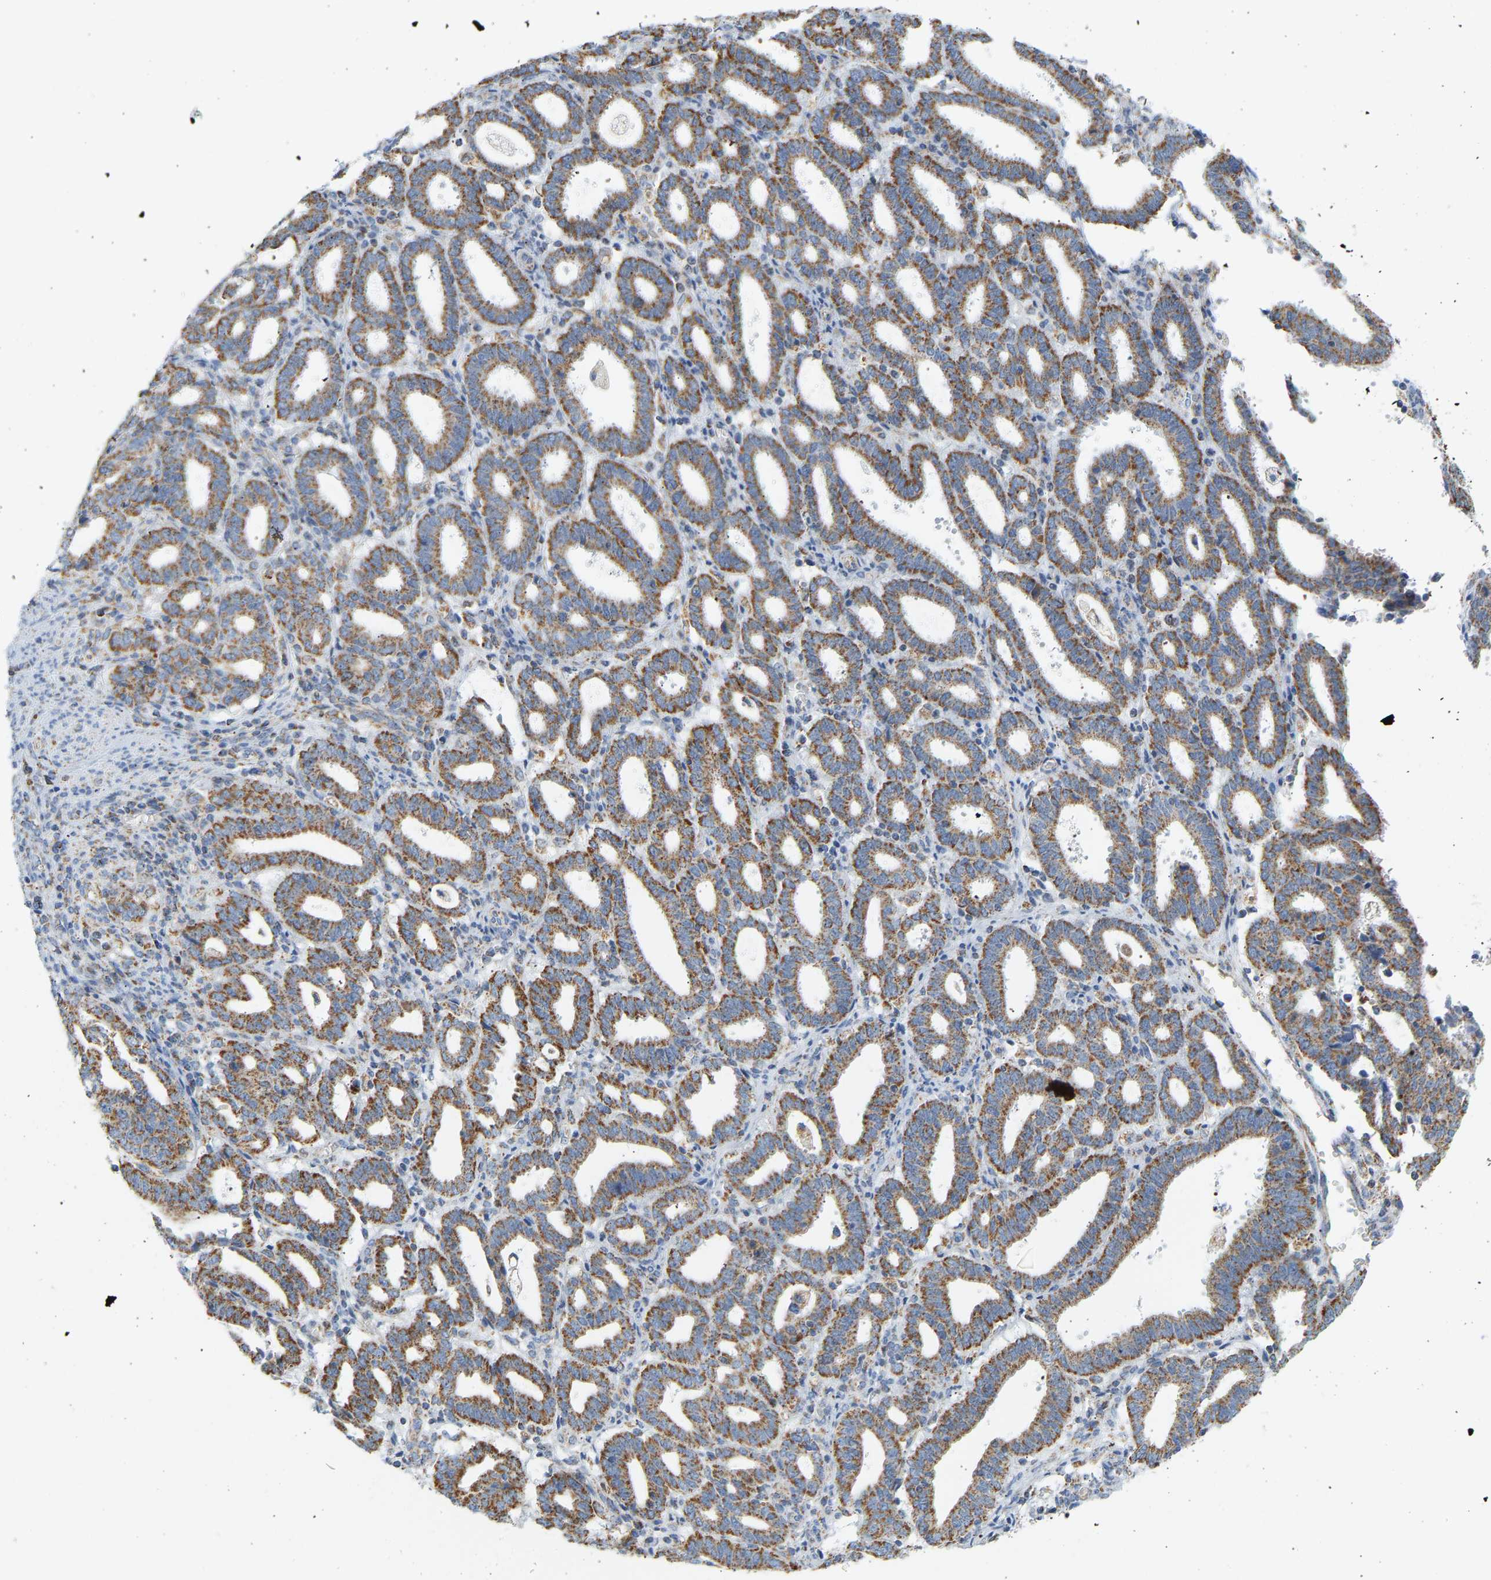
{"staining": {"intensity": "moderate", "quantity": ">75%", "location": "cytoplasmic/membranous"}, "tissue": "endometrial cancer", "cell_type": "Tumor cells", "image_type": "cancer", "snomed": [{"axis": "morphology", "description": "Adenocarcinoma, NOS"}, {"axis": "topography", "description": "Uterus"}], "caption": "Immunohistochemistry (IHC) histopathology image of neoplastic tissue: human endometrial cancer stained using IHC shows medium levels of moderate protein expression localized specifically in the cytoplasmic/membranous of tumor cells, appearing as a cytoplasmic/membranous brown color.", "gene": "GRPEL2", "patient": {"sex": "female", "age": 83}}